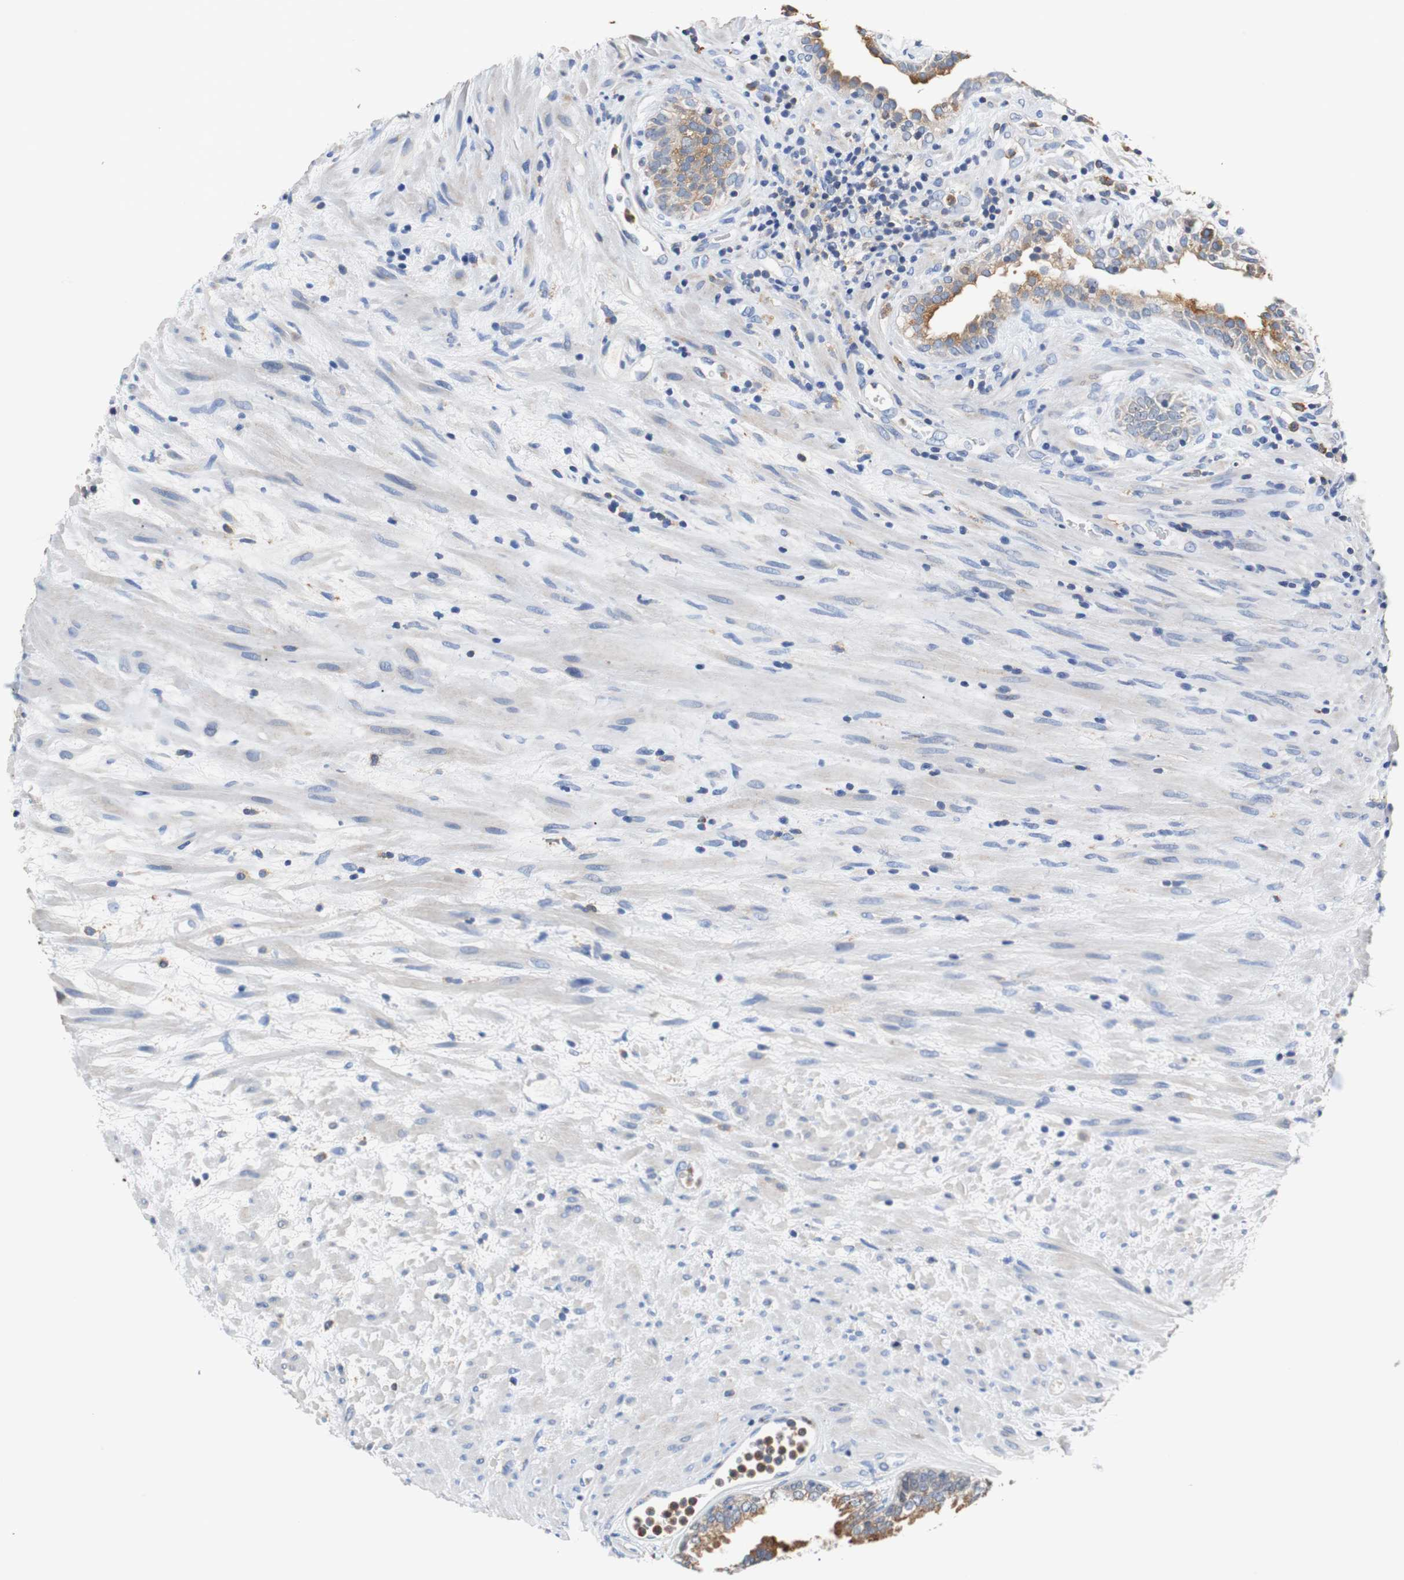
{"staining": {"intensity": "moderate", "quantity": ">75%", "location": "cytoplasmic/membranous"}, "tissue": "prostate", "cell_type": "Glandular cells", "image_type": "normal", "snomed": [{"axis": "morphology", "description": "Normal tissue, NOS"}, {"axis": "topography", "description": "Prostate"}], "caption": "Protein analysis of normal prostate displays moderate cytoplasmic/membranous staining in approximately >75% of glandular cells. The staining was performed using DAB (3,3'-diaminobenzidine) to visualize the protein expression in brown, while the nuclei were stained in blue with hematoxylin (Magnification: 20x).", "gene": "VAMP8", "patient": {"sex": "male", "age": 76}}